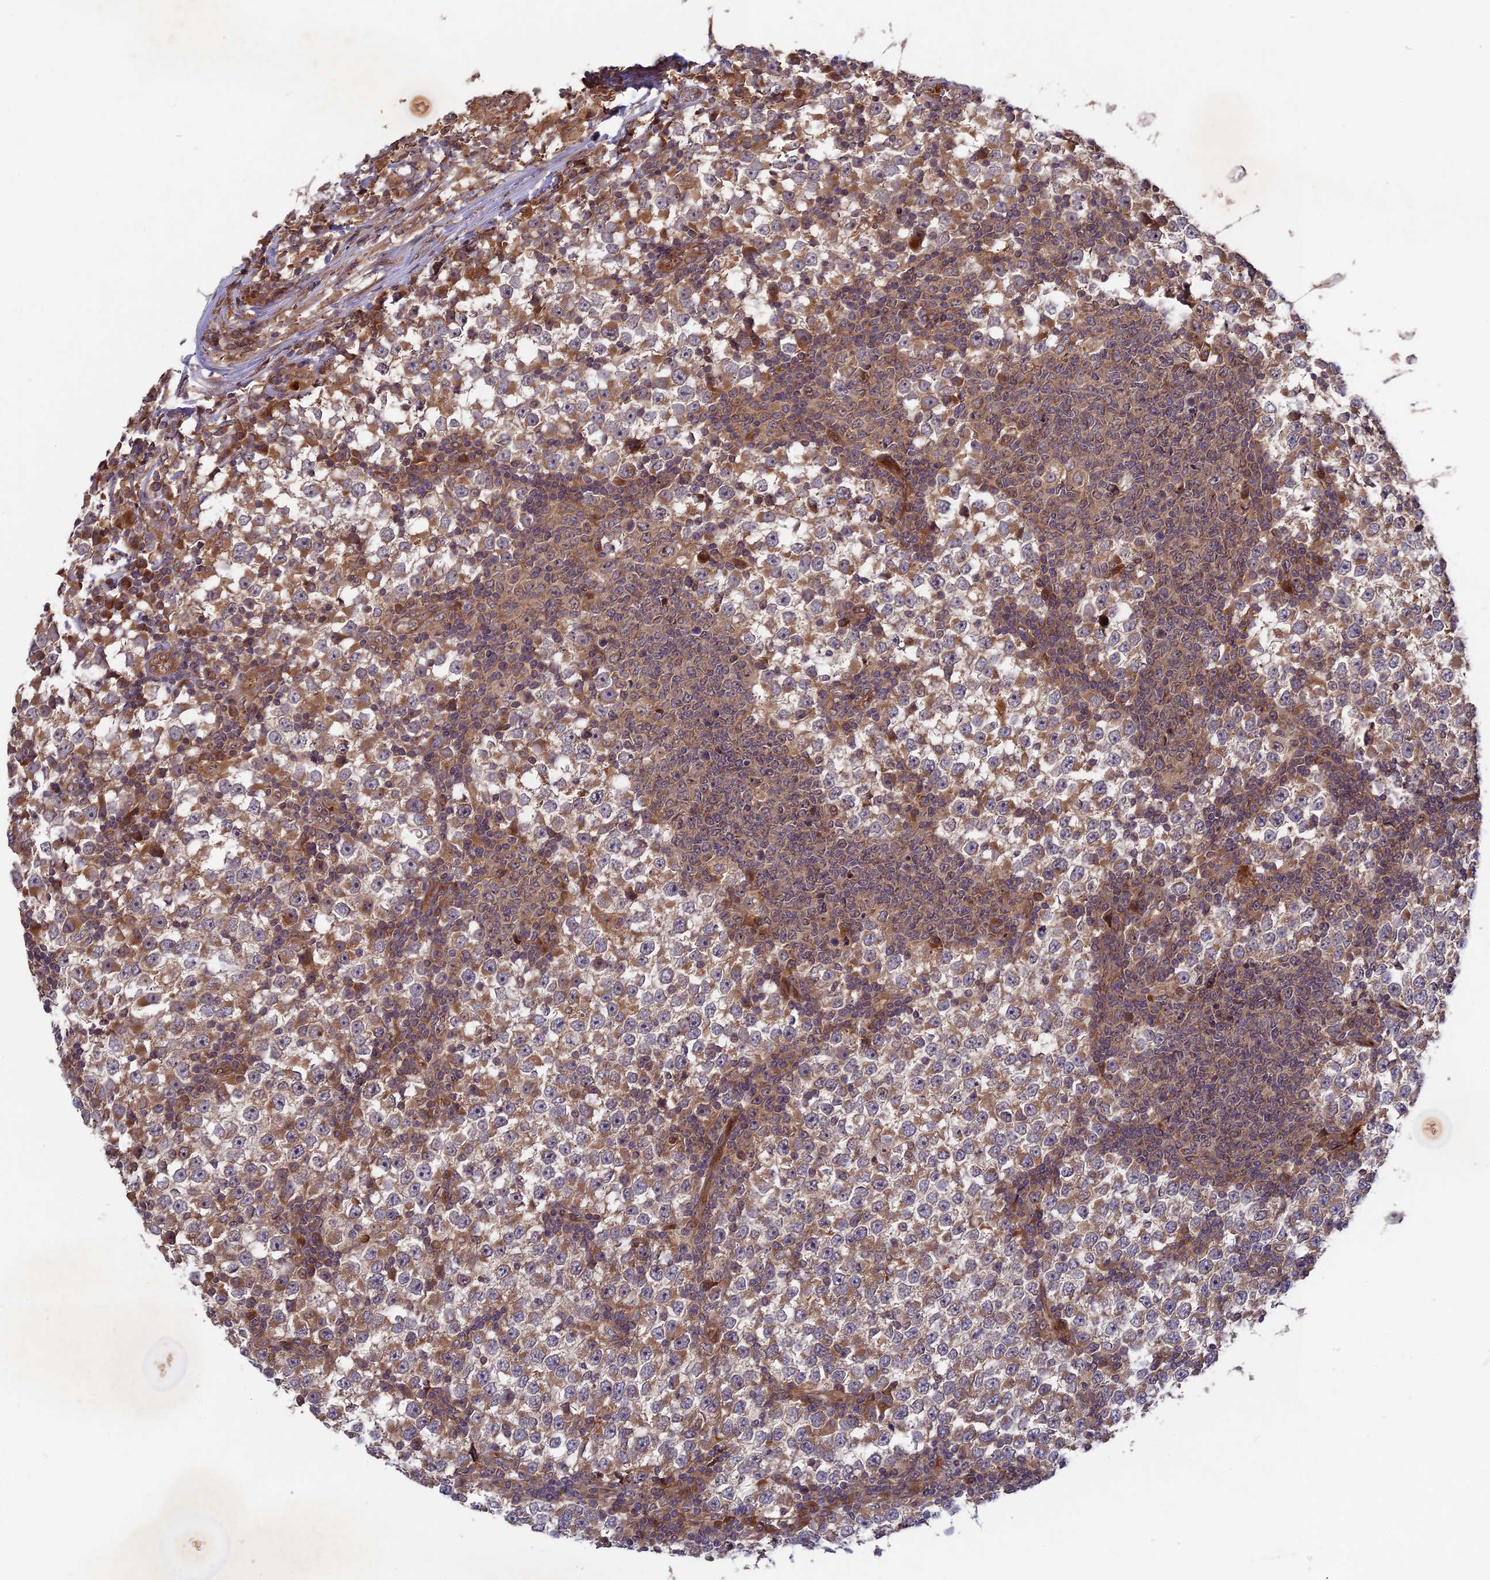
{"staining": {"intensity": "weak", "quantity": "25%-75%", "location": "cytoplasmic/membranous"}, "tissue": "testis cancer", "cell_type": "Tumor cells", "image_type": "cancer", "snomed": [{"axis": "morphology", "description": "Seminoma, NOS"}, {"axis": "topography", "description": "Testis"}], "caption": "Immunohistochemical staining of human testis seminoma reveals weak cytoplasmic/membranous protein positivity in approximately 25%-75% of tumor cells.", "gene": "TMUB2", "patient": {"sex": "male", "age": 65}}